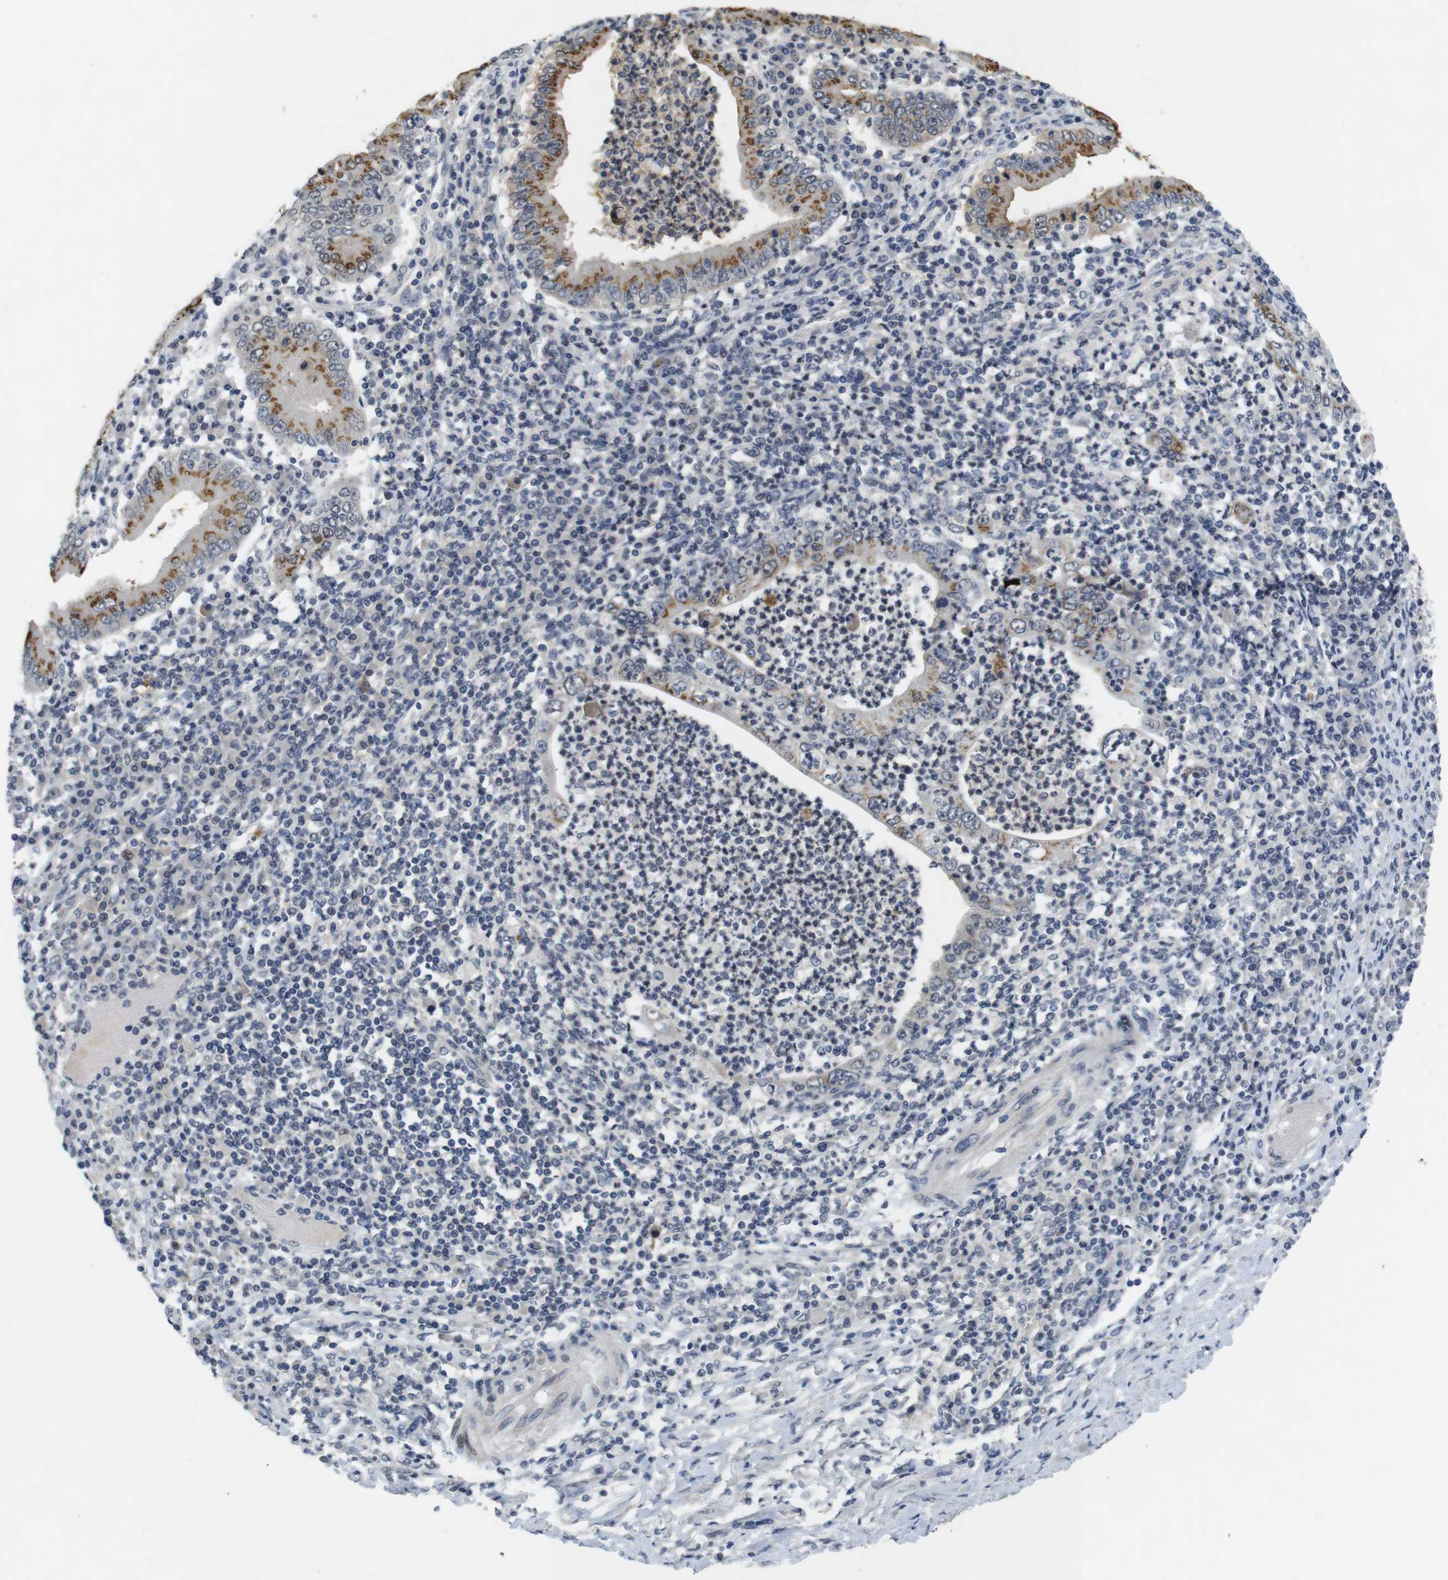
{"staining": {"intensity": "moderate", "quantity": ">75%", "location": "cytoplasmic/membranous"}, "tissue": "stomach cancer", "cell_type": "Tumor cells", "image_type": "cancer", "snomed": [{"axis": "morphology", "description": "Normal tissue, NOS"}, {"axis": "morphology", "description": "Adenocarcinoma, NOS"}, {"axis": "topography", "description": "Esophagus"}, {"axis": "topography", "description": "Stomach, upper"}, {"axis": "topography", "description": "Peripheral nerve tissue"}], "caption": "Immunohistochemical staining of stomach cancer demonstrates medium levels of moderate cytoplasmic/membranous protein staining in approximately >75% of tumor cells.", "gene": "SKP2", "patient": {"sex": "male", "age": 62}}